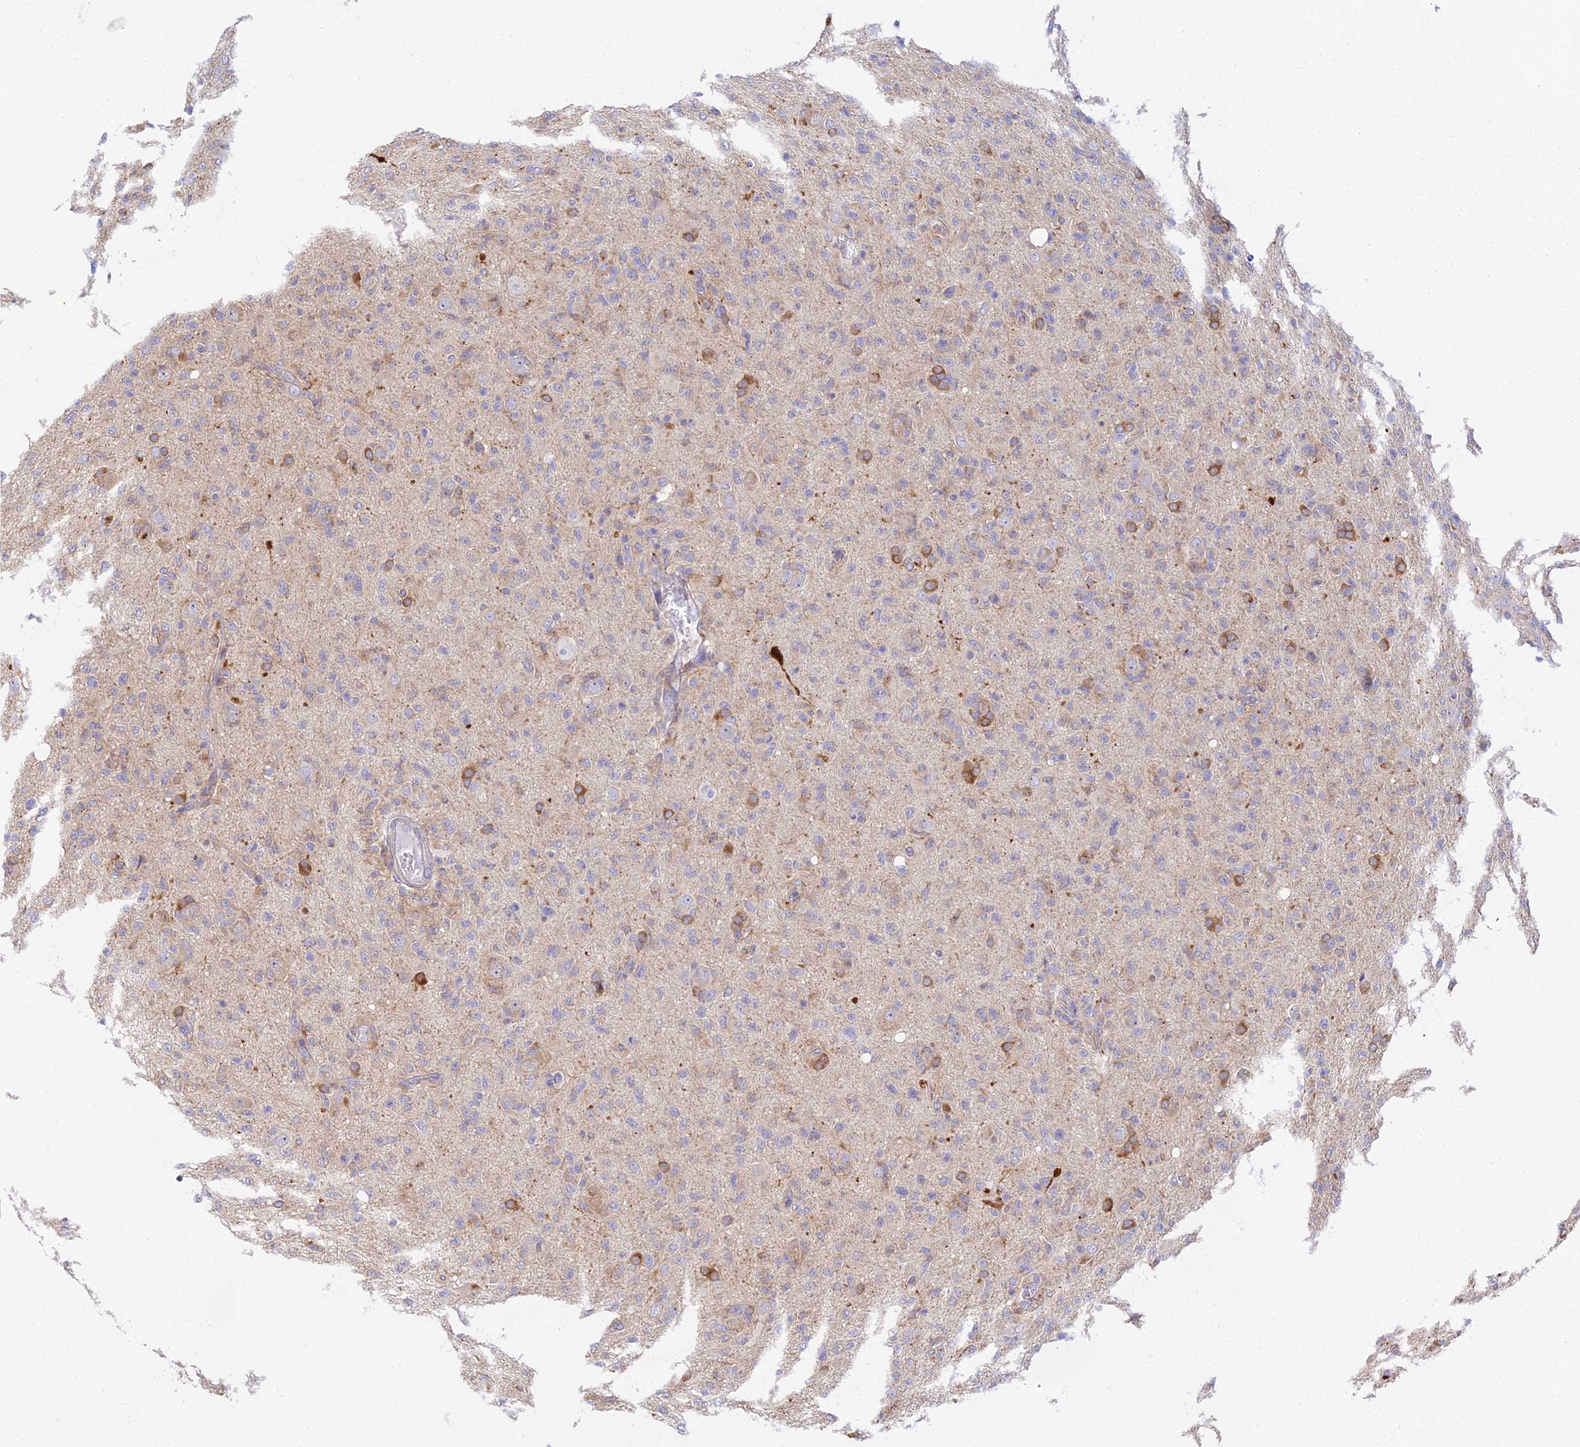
{"staining": {"intensity": "moderate", "quantity": "<25%", "location": "cytoplasmic/membranous"}, "tissue": "glioma", "cell_type": "Tumor cells", "image_type": "cancer", "snomed": [{"axis": "morphology", "description": "Glioma, malignant, High grade"}, {"axis": "topography", "description": "Brain"}], "caption": "Moderate cytoplasmic/membranous protein expression is identified in about <25% of tumor cells in malignant glioma (high-grade).", "gene": "ARL8B", "patient": {"sex": "female", "age": 57}}